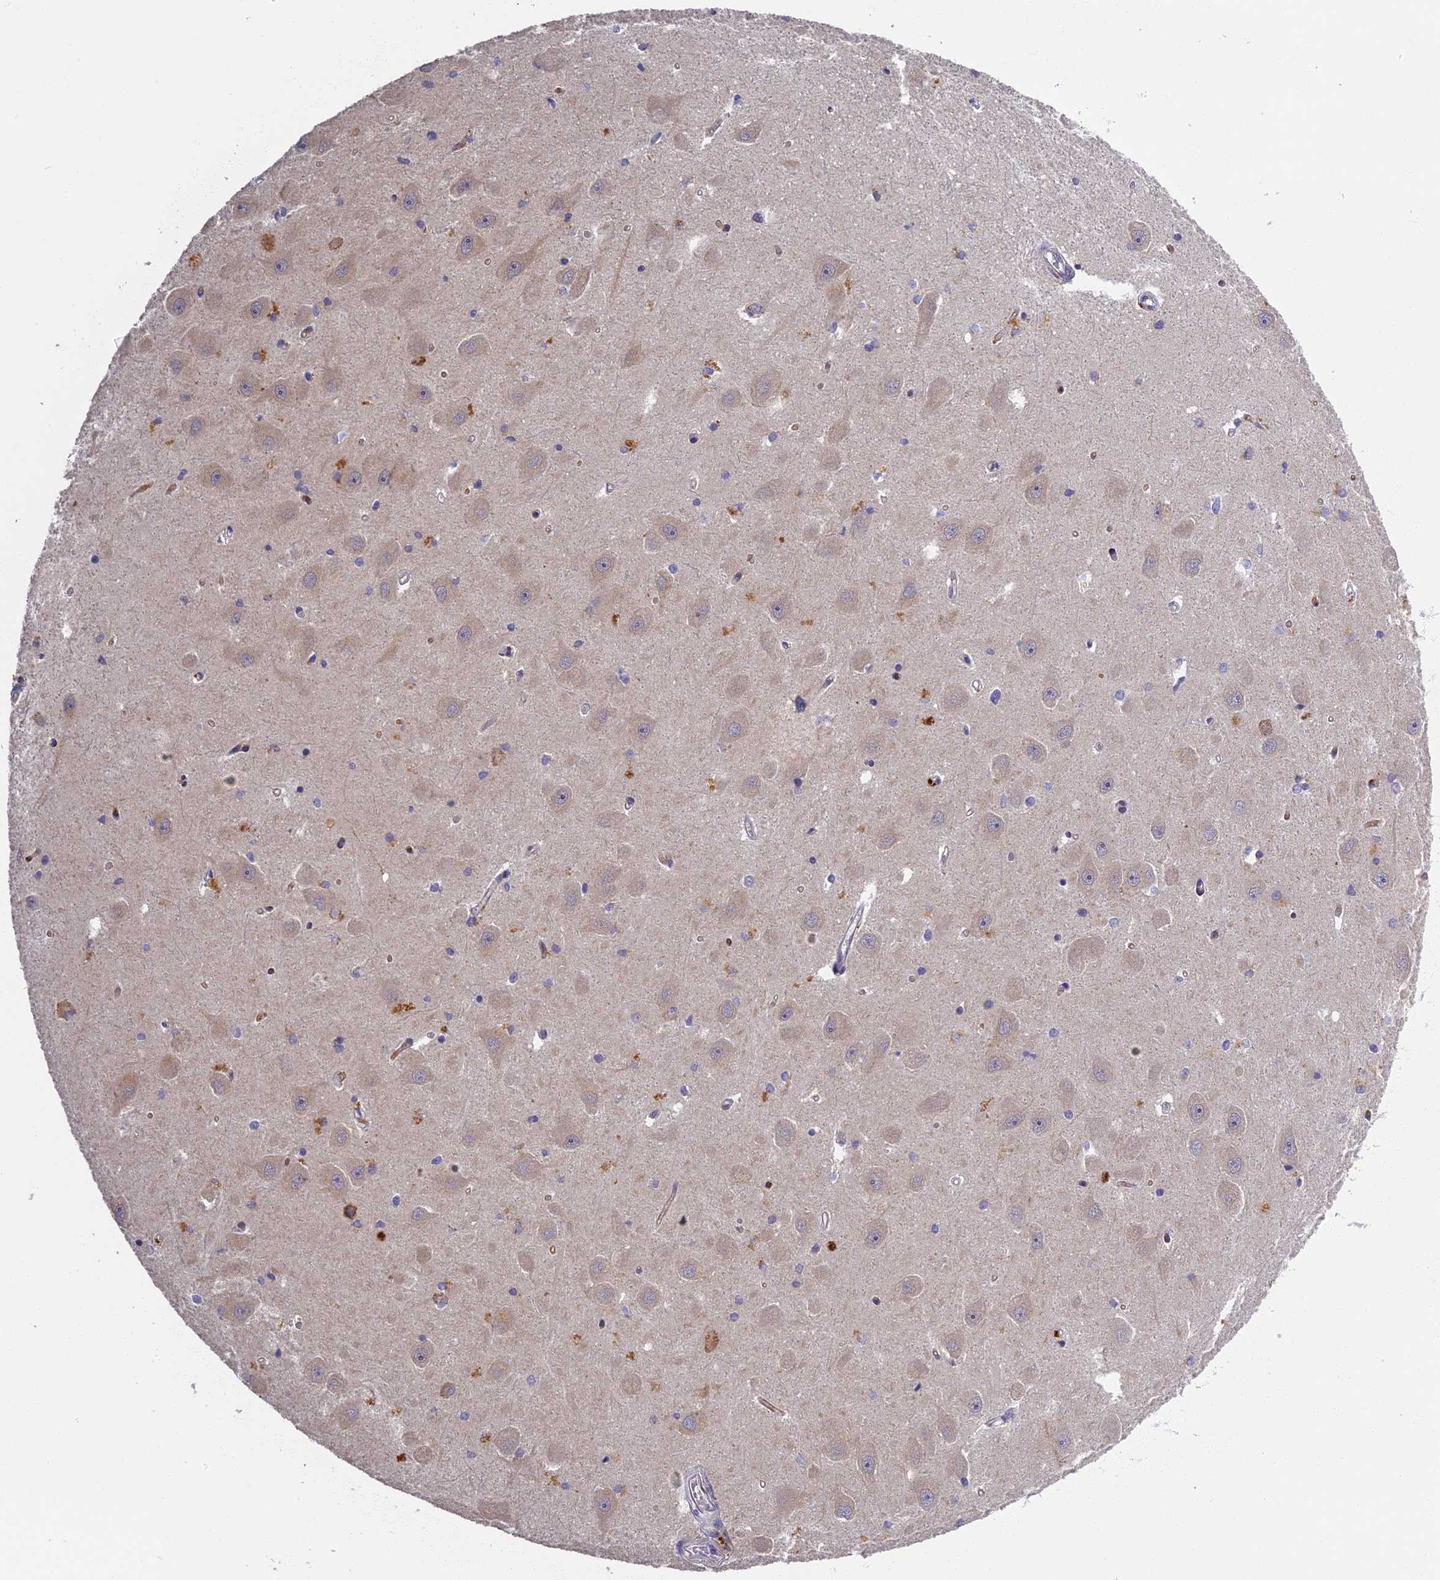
{"staining": {"intensity": "negative", "quantity": "none", "location": "none"}, "tissue": "hippocampus", "cell_type": "Glial cells", "image_type": "normal", "snomed": [{"axis": "morphology", "description": "Normal tissue, NOS"}, {"axis": "topography", "description": "Hippocampus"}], "caption": "The image demonstrates no staining of glial cells in normal hippocampus. (DAB (3,3'-diaminobenzidine) IHC with hematoxylin counter stain).", "gene": "AP4E1", "patient": {"sex": "male", "age": 45}}